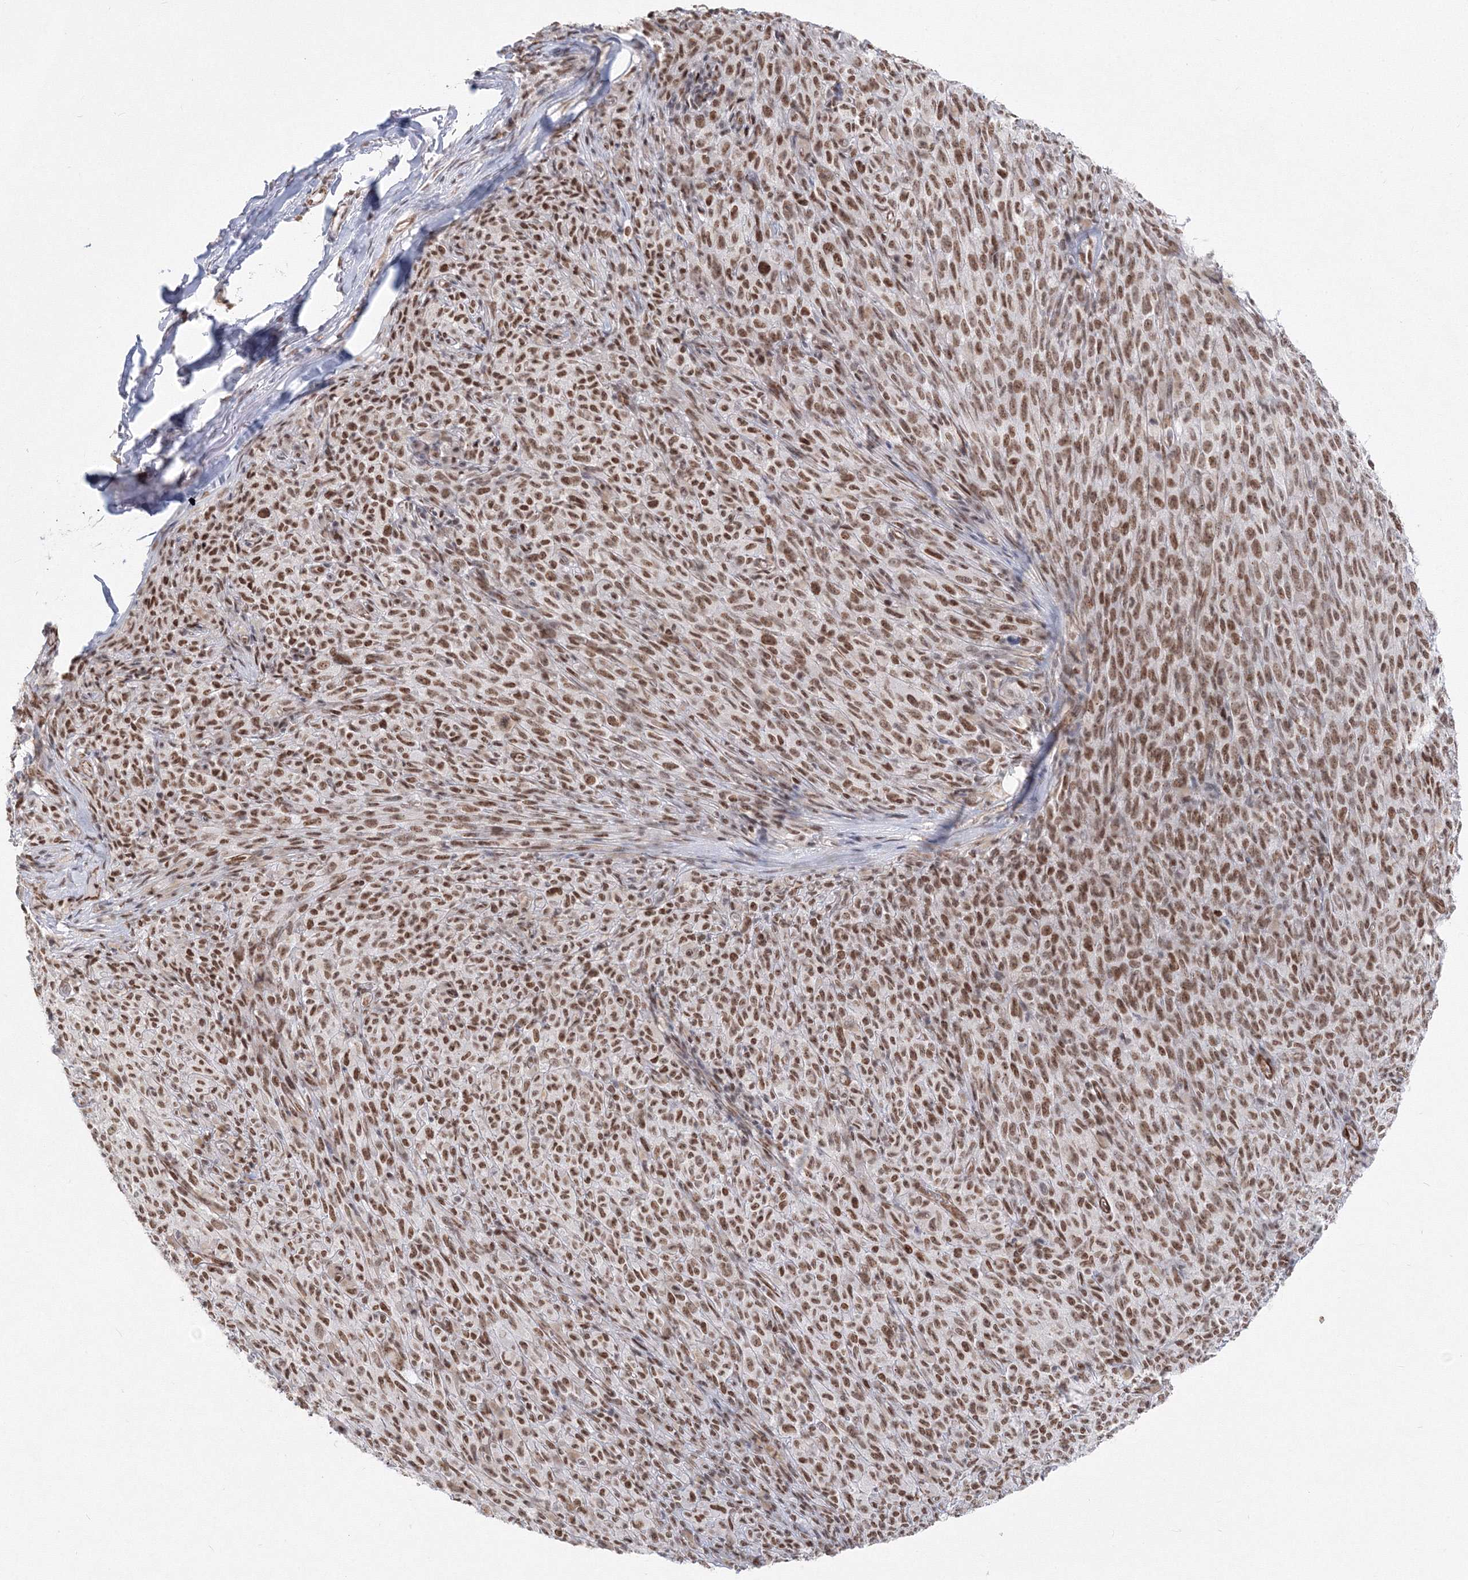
{"staining": {"intensity": "moderate", "quantity": ">75%", "location": "nuclear"}, "tissue": "melanoma", "cell_type": "Tumor cells", "image_type": "cancer", "snomed": [{"axis": "morphology", "description": "Malignant melanoma, NOS"}, {"axis": "topography", "description": "Skin"}], "caption": "Malignant melanoma stained with a brown dye reveals moderate nuclear positive expression in approximately >75% of tumor cells.", "gene": "ZNF638", "patient": {"sex": "female", "age": 82}}